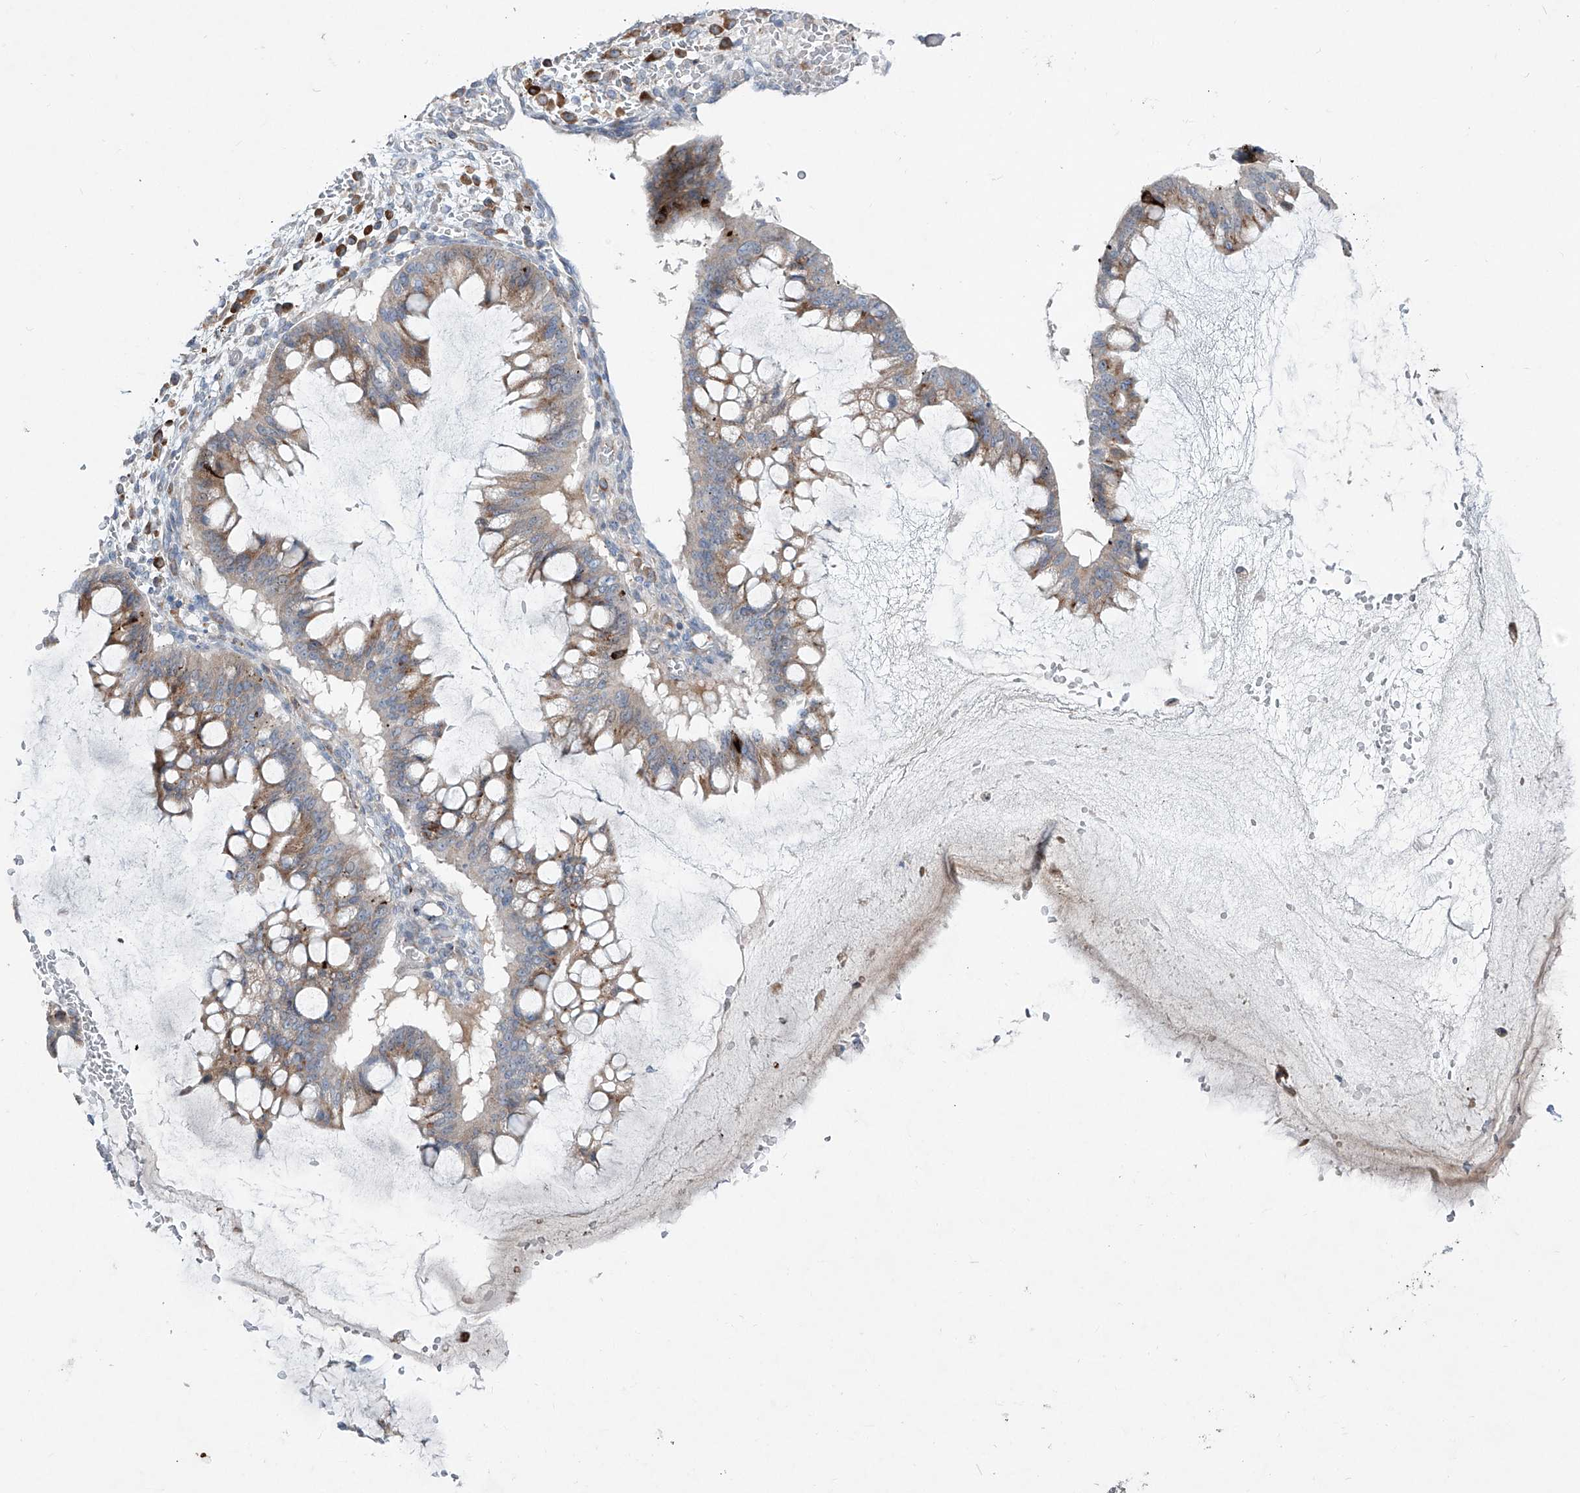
{"staining": {"intensity": "weak", "quantity": "25%-75%", "location": "cytoplasmic/membranous"}, "tissue": "ovarian cancer", "cell_type": "Tumor cells", "image_type": "cancer", "snomed": [{"axis": "morphology", "description": "Cystadenocarcinoma, mucinous, NOS"}, {"axis": "topography", "description": "Ovary"}], "caption": "Immunohistochemistry of human mucinous cystadenocarcinoma (ovarian) displays low levels of weak cytoplasmic/membranous expression in approximately 25%-75% of tumor cells.", "gene": "CDH5", "patient": {"sex": "female", "age": 73}}